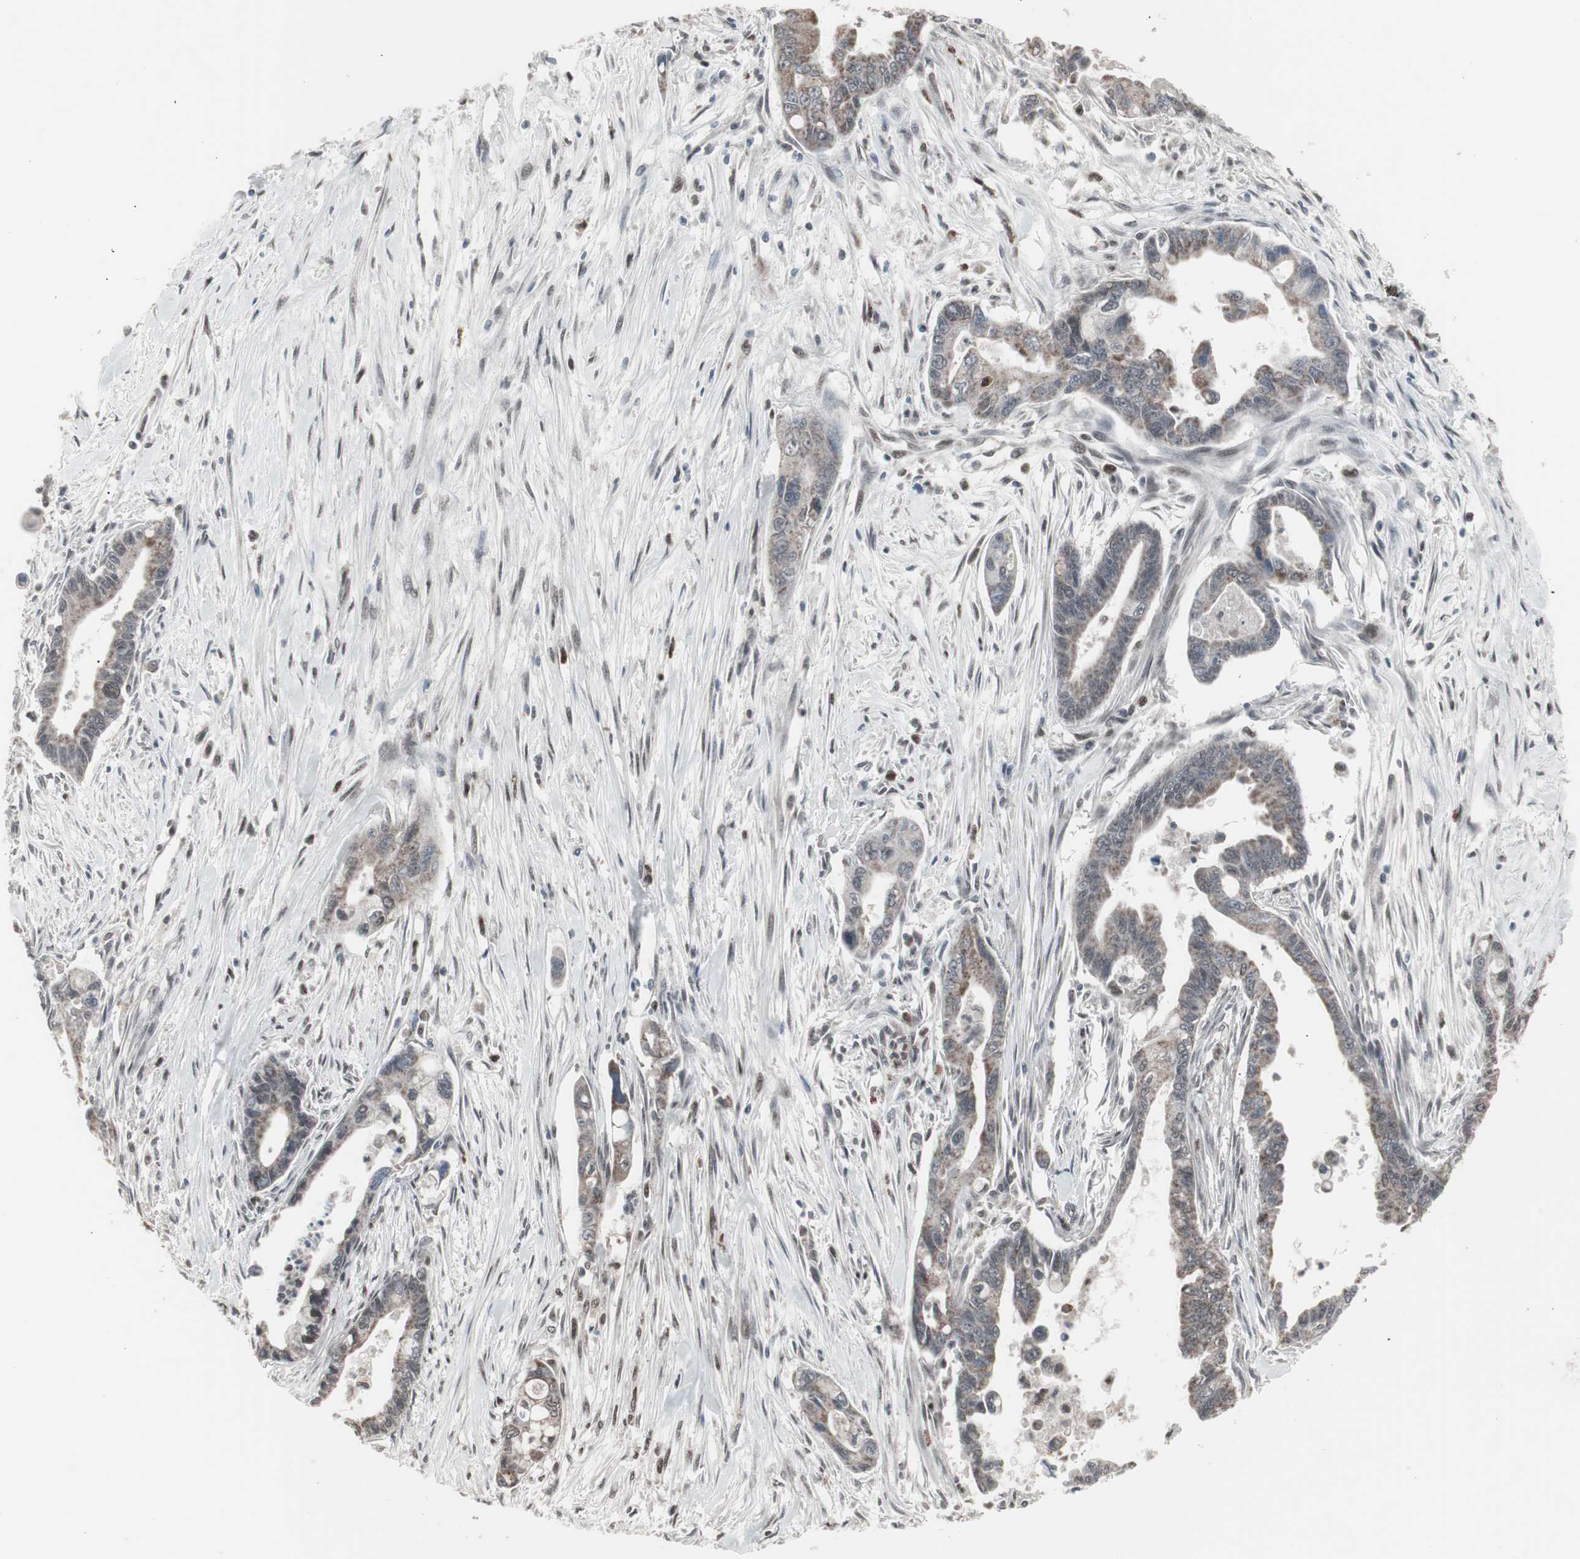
{"staining": {"intensity": "weak", "quantity": ">75%", "location": "cytoplasmic/membranous"}, "tissue": "pancreatic cancer", "cell_type": "Tumor cells", "image_type": "cancer", "snomed": [{"axis": "morphology", "description": "Adenocarcinoma, NOS"}, {"axis": "topography", "description": "Pancreas"}], "caption": "Immunohistochemistry (IHC) of pancreatic cancer reveals low levels of weak cytoplasmic/membranous staining in about >75% of tumor cells.", "gene": "RXRA", "patient": {"sex": "male", "age": 70}}